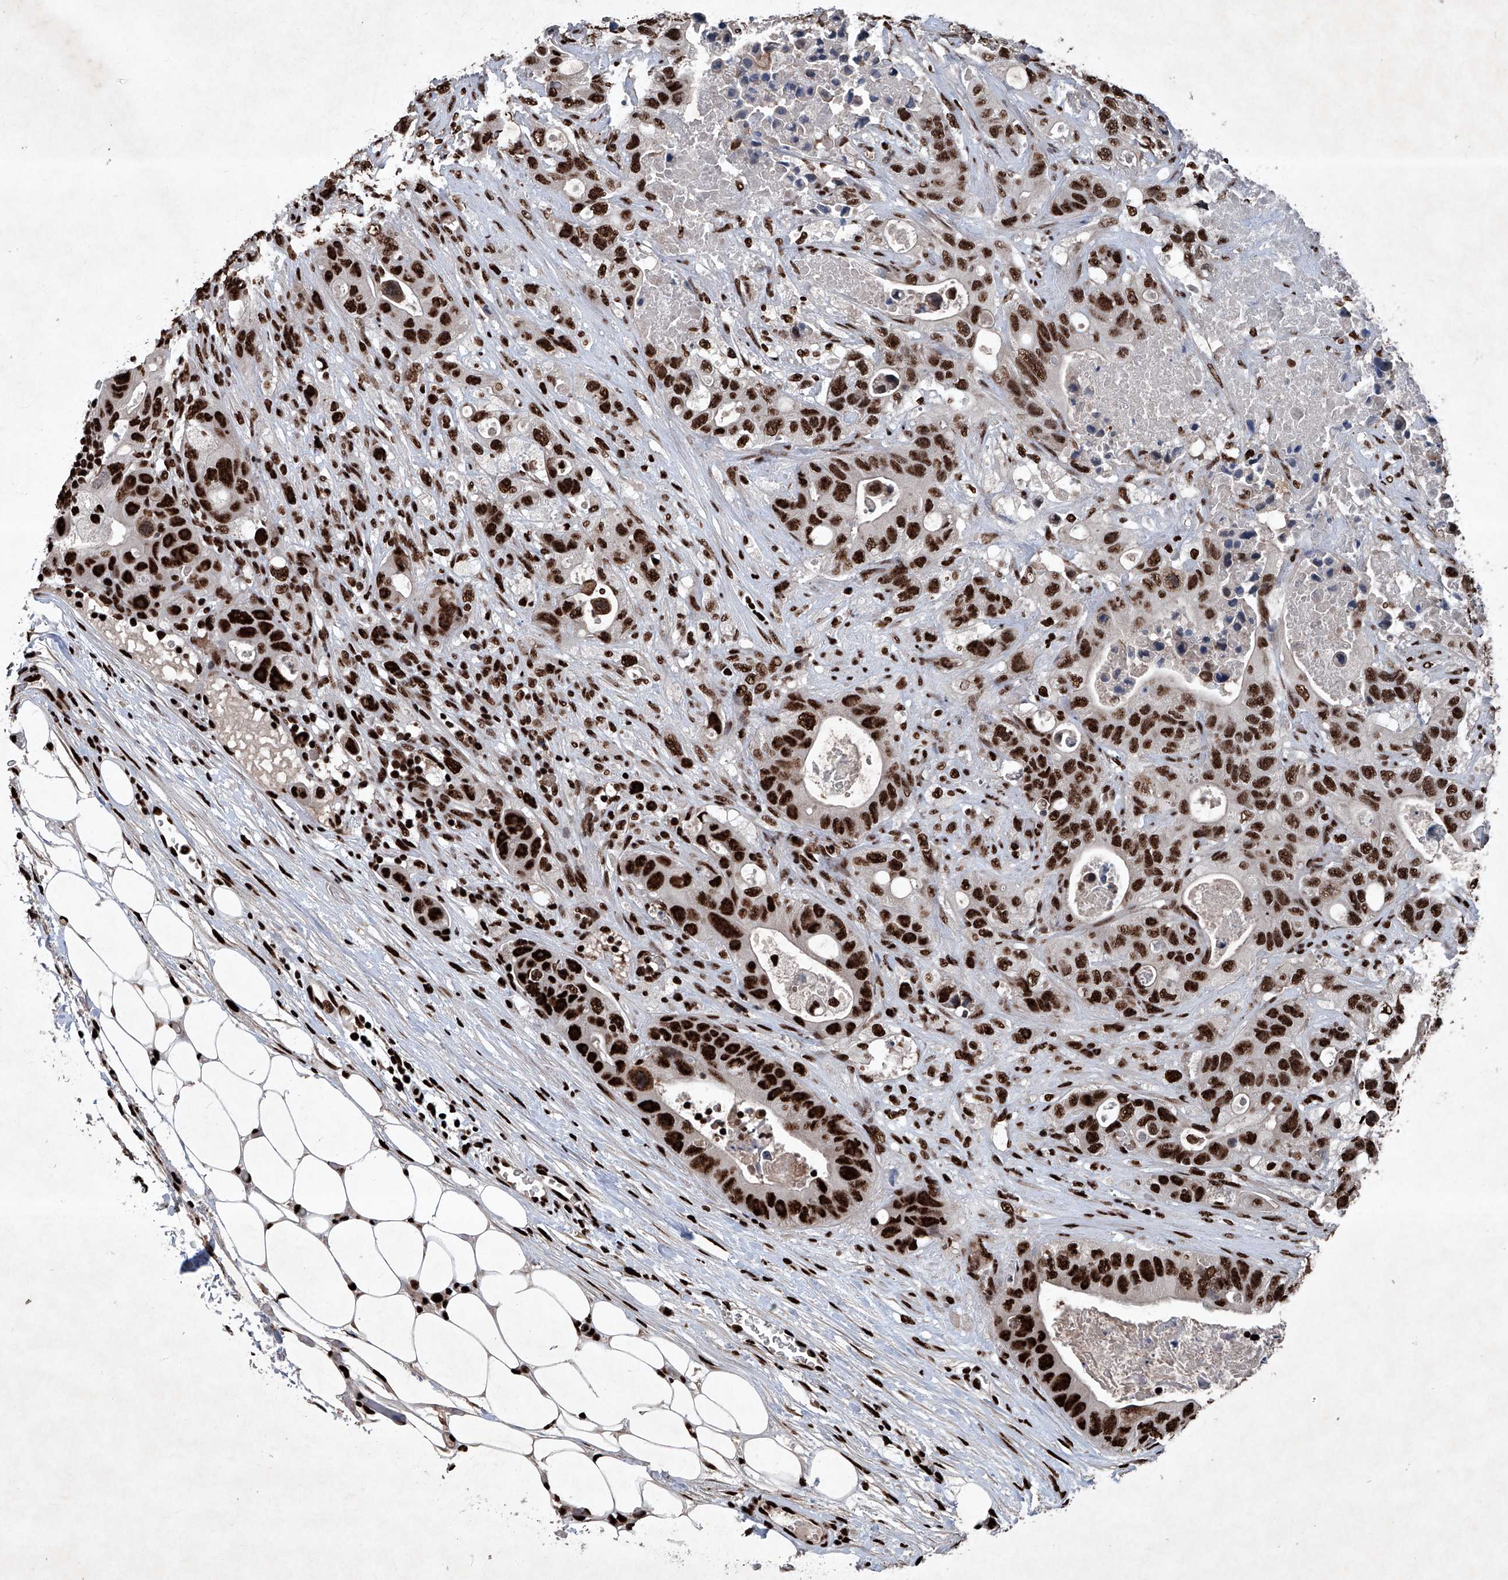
{"staining": {"intensity": "strong", "quantity": ">75%", "location": "nuclear"}, "tissue": "colorectal cancer", "cell_type": "Tumor cells", "image_type": "cancer", "snomed": [{"axis": "morphology", "description": "Adenocarcinoma, NOS"}, {"axis": "topography", "description": "Colon"}], "caption": "Strong nuclear expression is appreciated in about >75% of tumor cells in colorectal cancer (adenocarcinoma).", "gene": "DDX39B", "patient": {"sex": "female", "age": 46}}